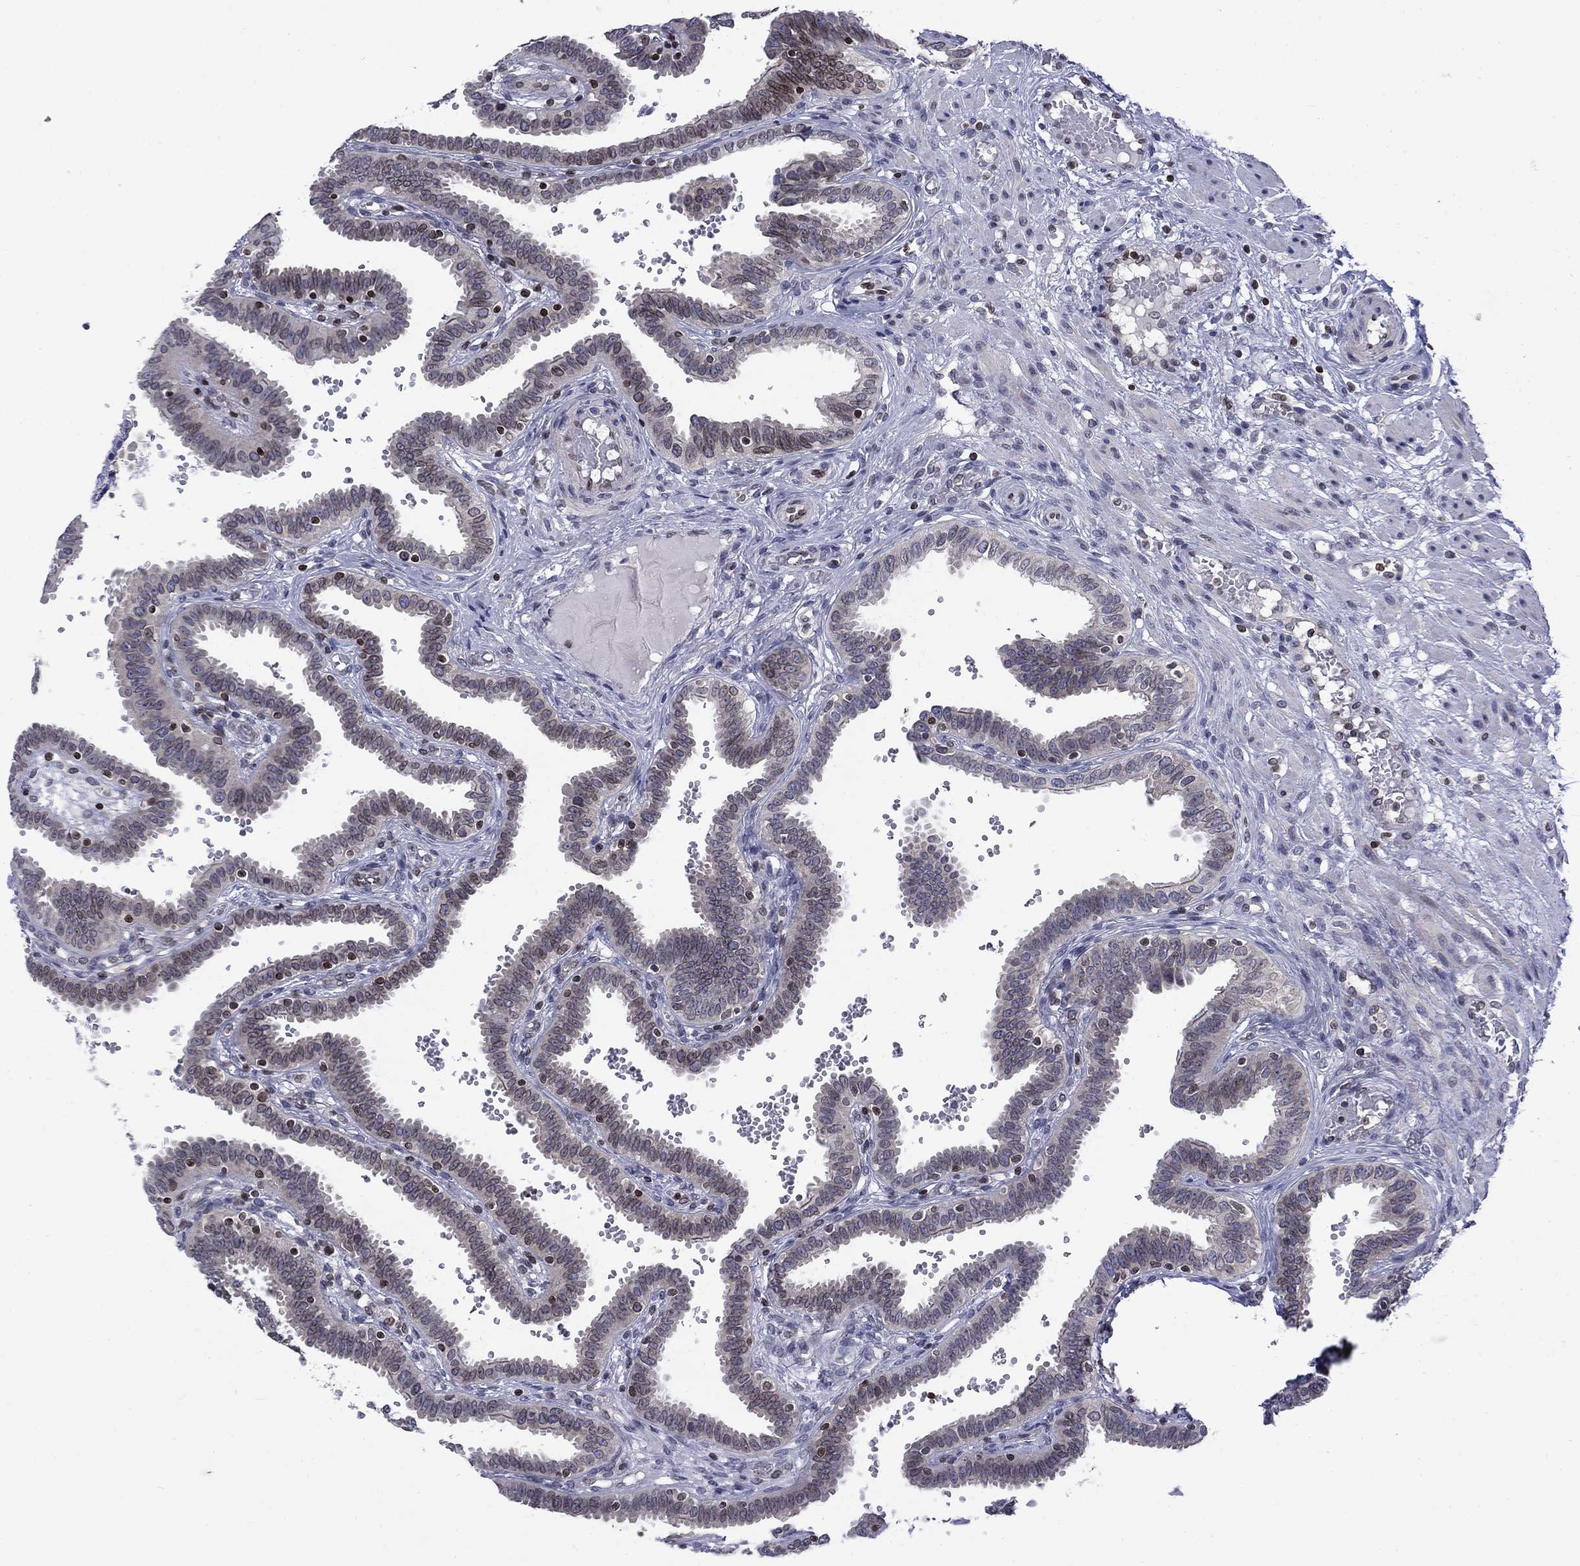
{"staining": {"intensity": "weak", "quantity": "<25%", "location": "cytoplasmic/membranous,nuclear"}, "tissue": "fallopian tube", "cell_type": "Glandular cells", "image_type": "normal", "snomed": [{"axis": "morphology", "description": "Normal tissue, NOS"}, {"axis": "topography", "description": "Fallopian tube"}], "caption": "Immunohistochemistry histopathology image of benign fallopian tube: fallopian tube stained with DAB shows no significant protein expression in glandular cells. (DAB immunohistochemistry with hematoxylin counter stain).", "gene": "SLA", "patient": {"sex": "female", "age": 37}}